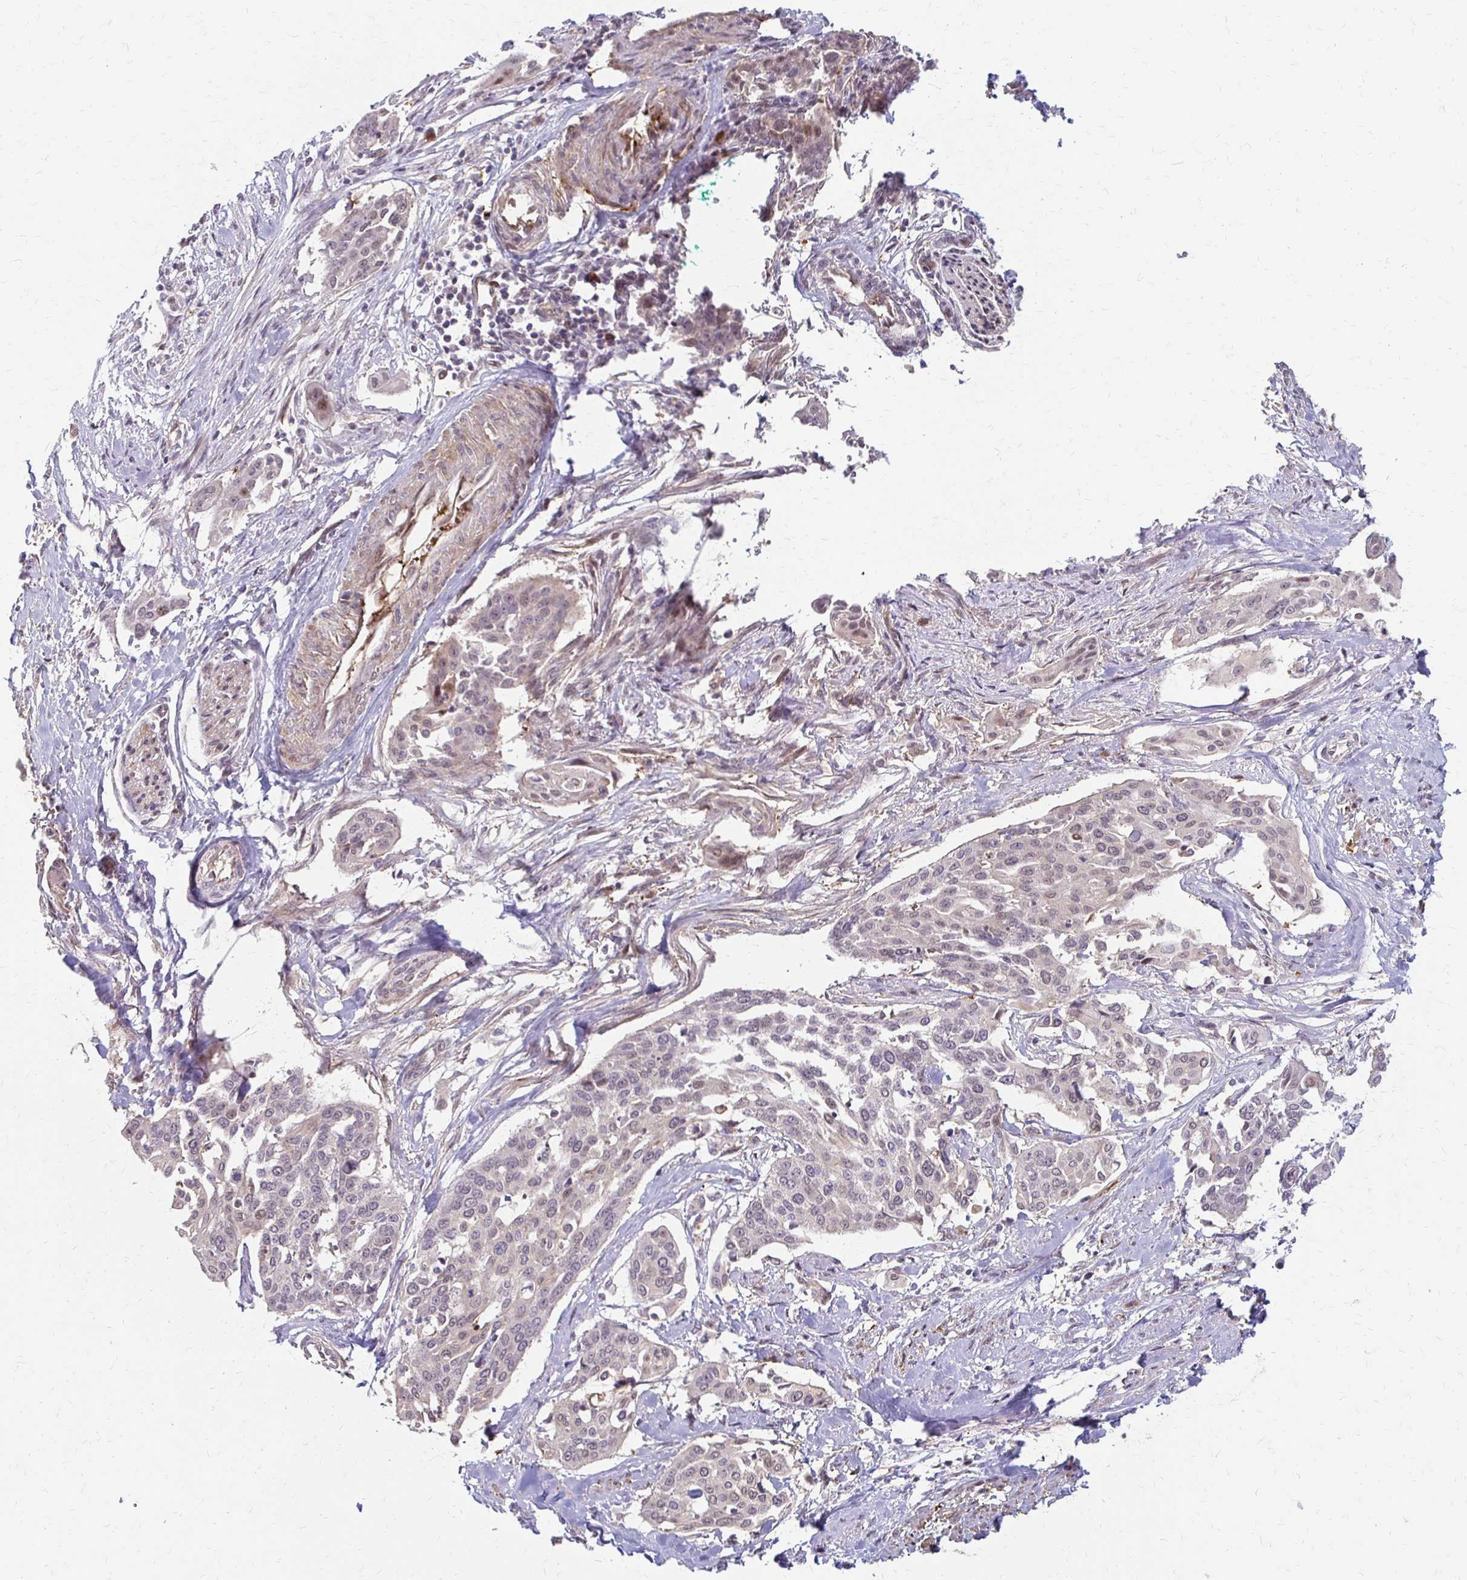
{"staining": {"intensity": "negative", "quantity": "none", "location": "none"}, "tissue": "cervical cancer", "cell_type": "Tumor cells", "image_type": "cancer", "snomed": [{"axis": "morphology", "description": "Squamous cell carcinoma, NOS"}, {"axis": "topography", "description": "Cervix"}], "caption": "DAB (3,3'-diaminobenzidine) immunohistochemical staining of cervical cancer displays no significant staining in tumor cells.", "gene": "CFL2", "patient": {"sex": "female", "age": 44}}